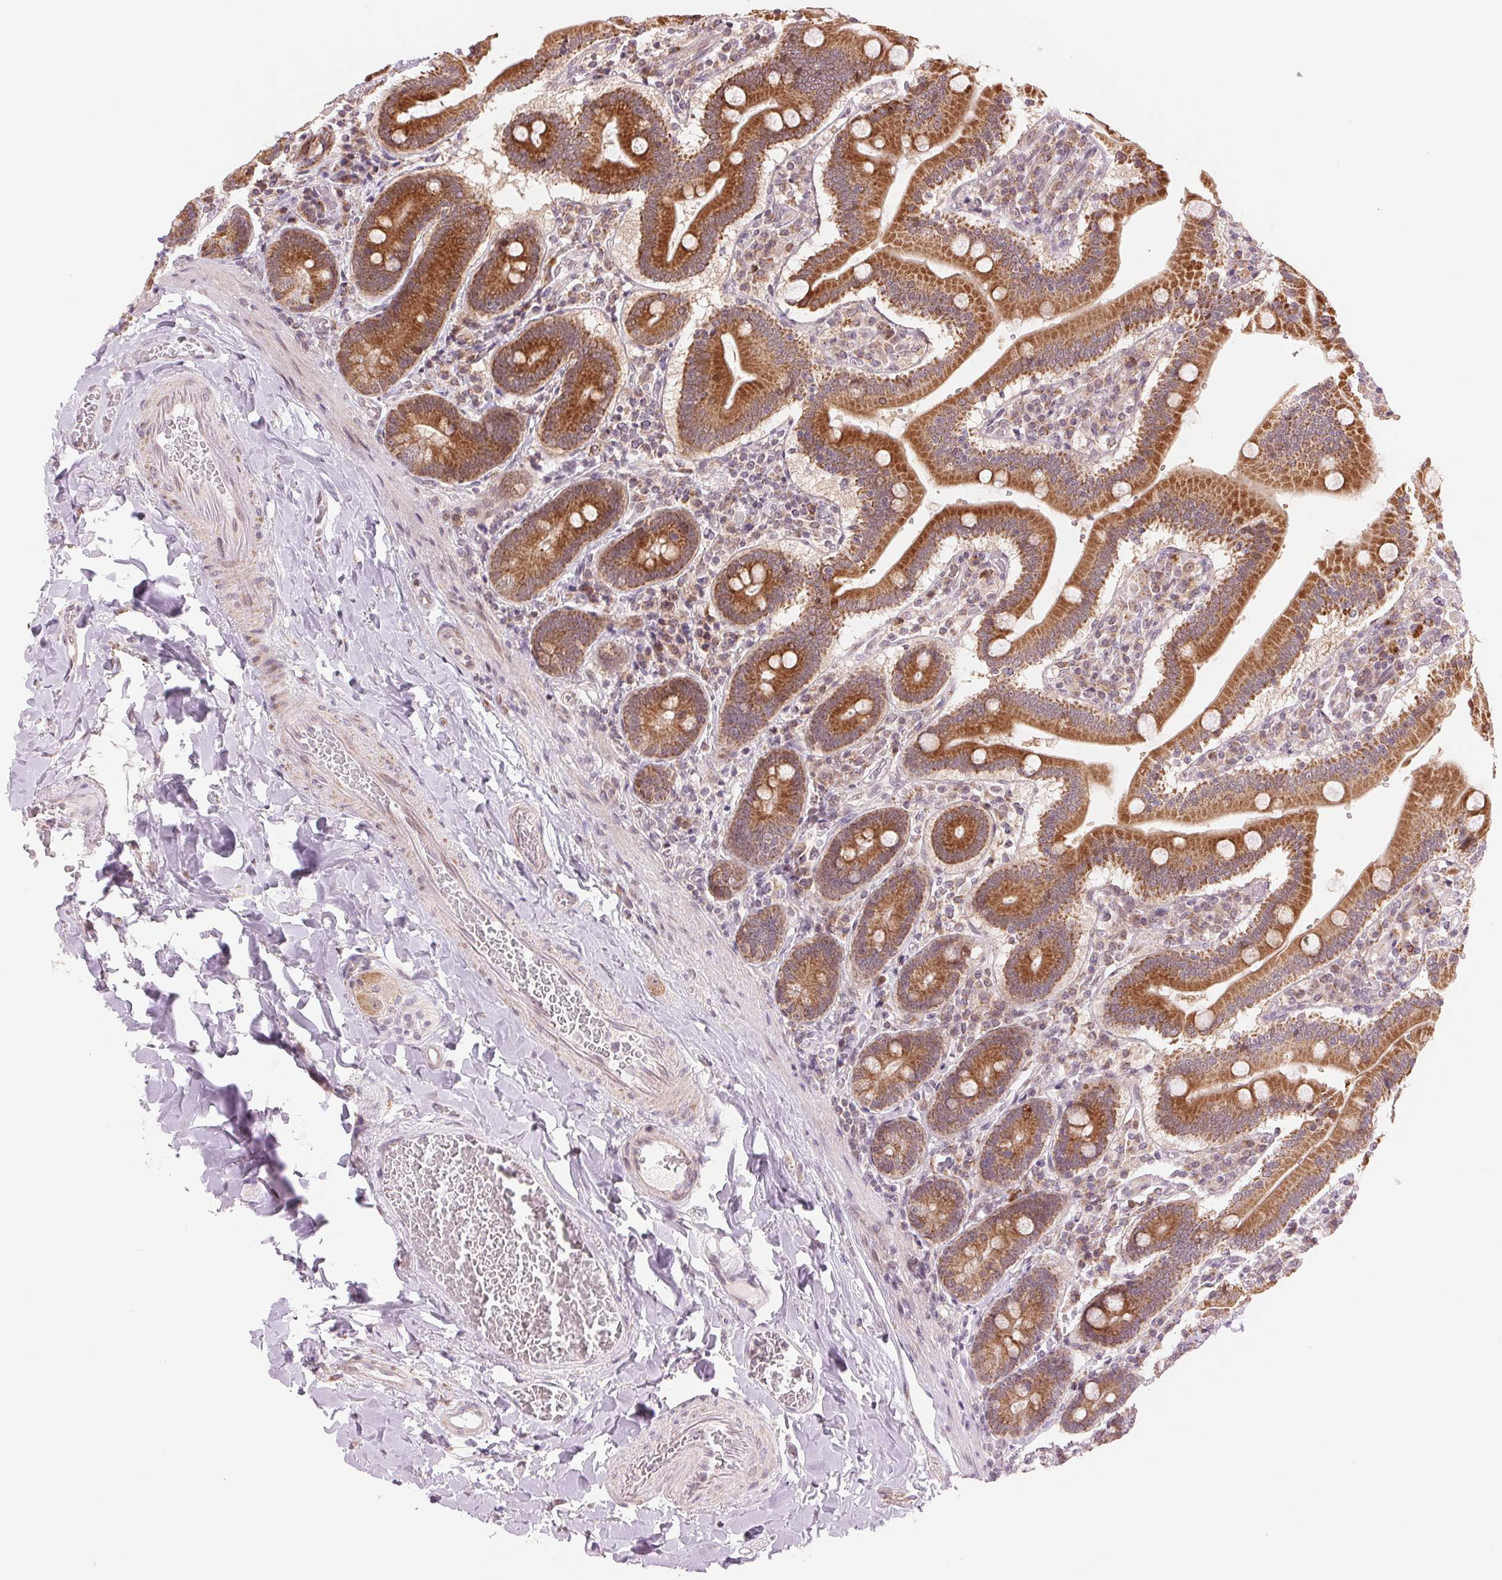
{"staining": {"intensity": "strong", "quantity": ">75%", "location": "cytoplasmic/membranous"}, "tissue": "duodenum", "cell_type": "Glandular cells", "image_type": "normal", "snomed": [{"axis": "morphology", "description": "Normal tissue, NOS"}, {"axis": "topography", "description": "Duodenum"}], "caption": "Immunohistochemistry (IHC) (DAB (3,3'-diaminobenzidine)) staining of normal human duodenum reveals strong cytoplasmic/membranous protein positivity in about >75% of glandular cells.", "gene": "ARHGAP32", "patient": {"sex": "female", "age": 62}}